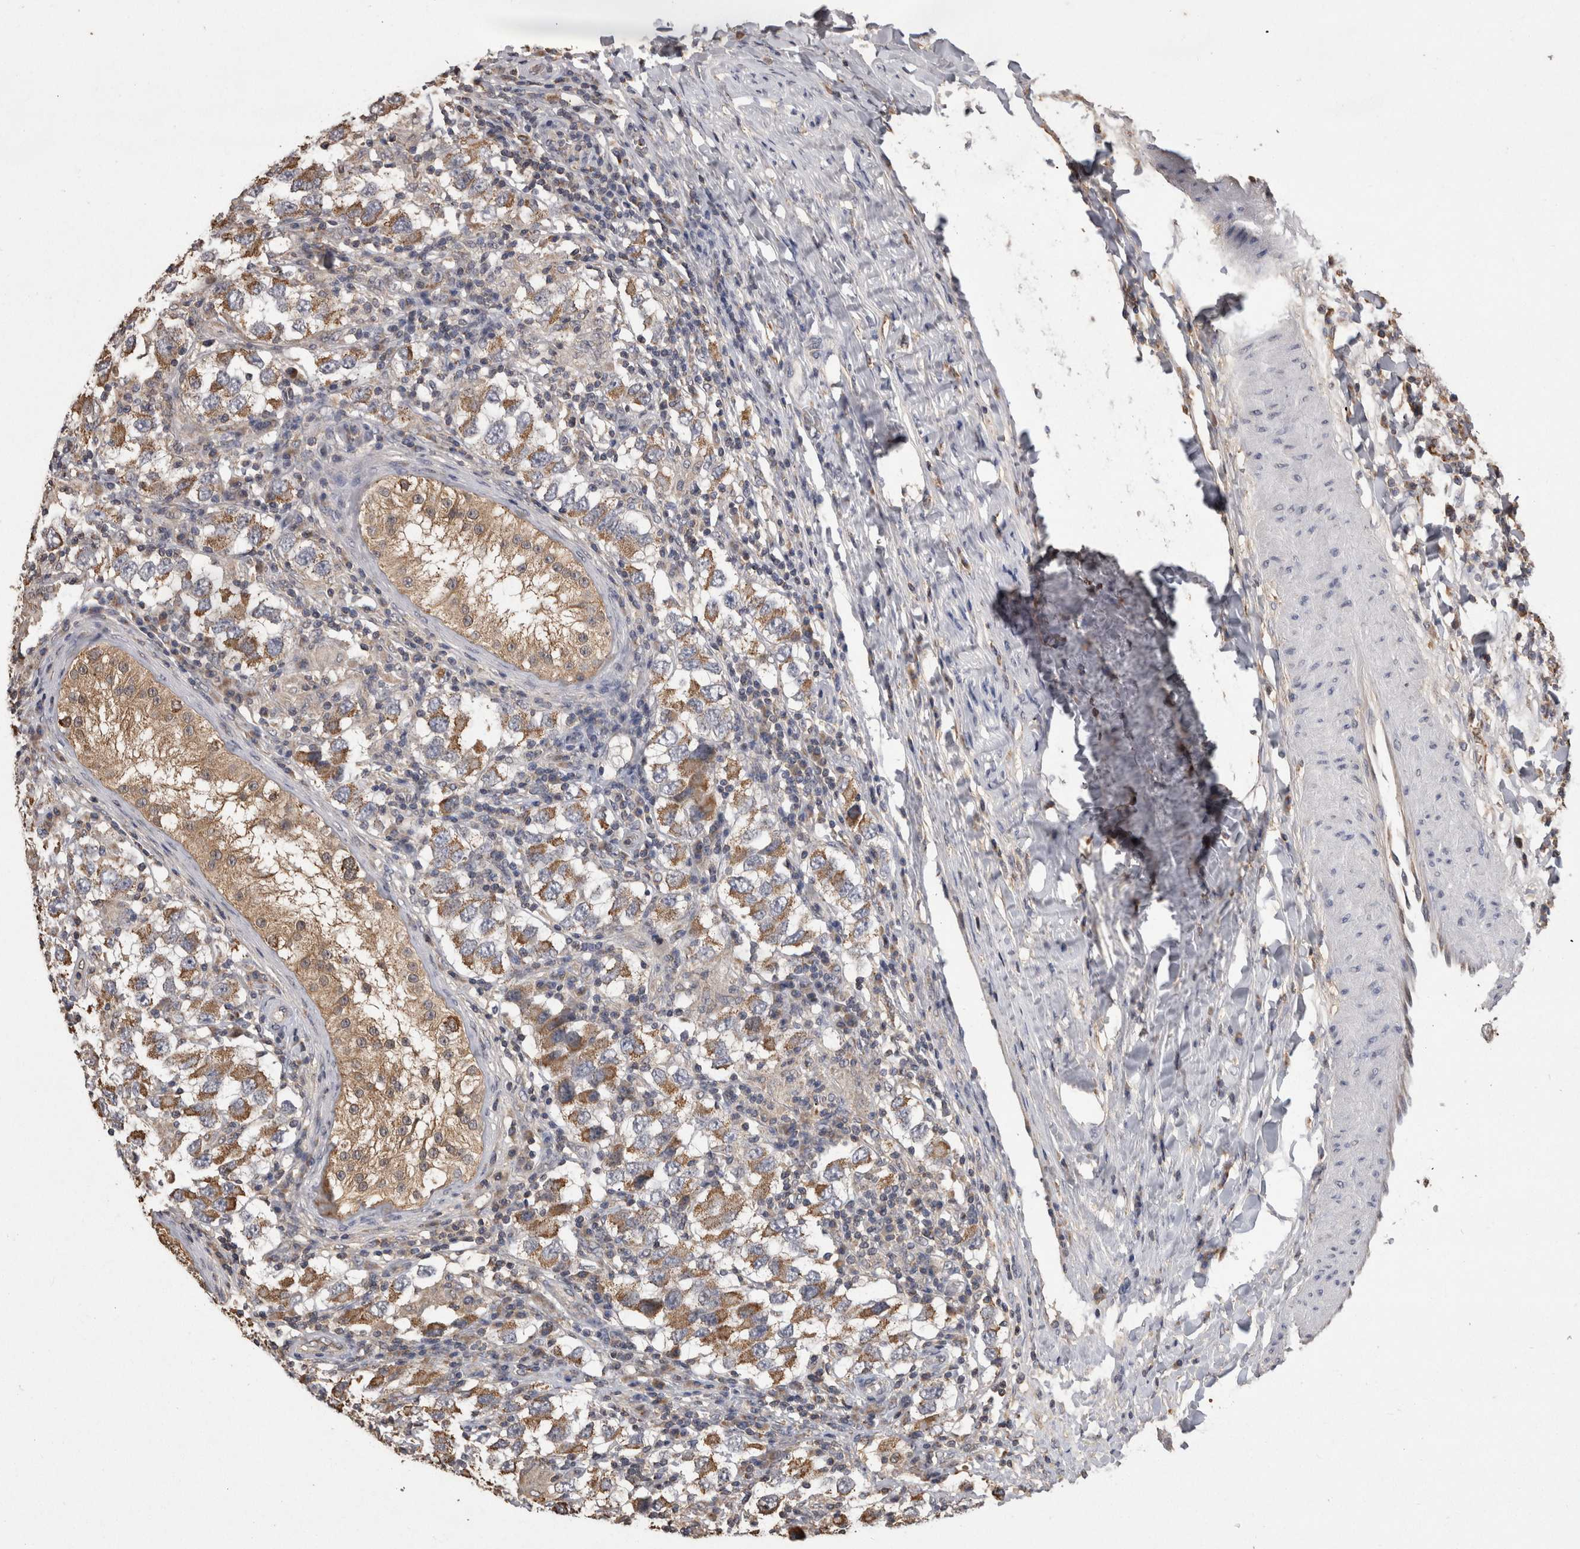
{"staining": {"intensity": "moderate", "quantity": ">75%", "location": "cytoplasmic/membranous"}, "tissue": "testis cancer", "cell_type": "Tumor cells", "image_type": "cancer", "snomed": [{"axis": "morphology", "description": "Carcinoma, Embryonal, NOS"}, {"axis": "topography", "description": "Testis"}], "caption": "Approximately >75% of tumor cells in human embryonal carcinoma (testis) exhibit moderate cytoplasmic/membranous protein expression as visualized by brown immunohistochemical staining.", "gene": "PREP", "patient": {"sex": "male", "age": 21}}